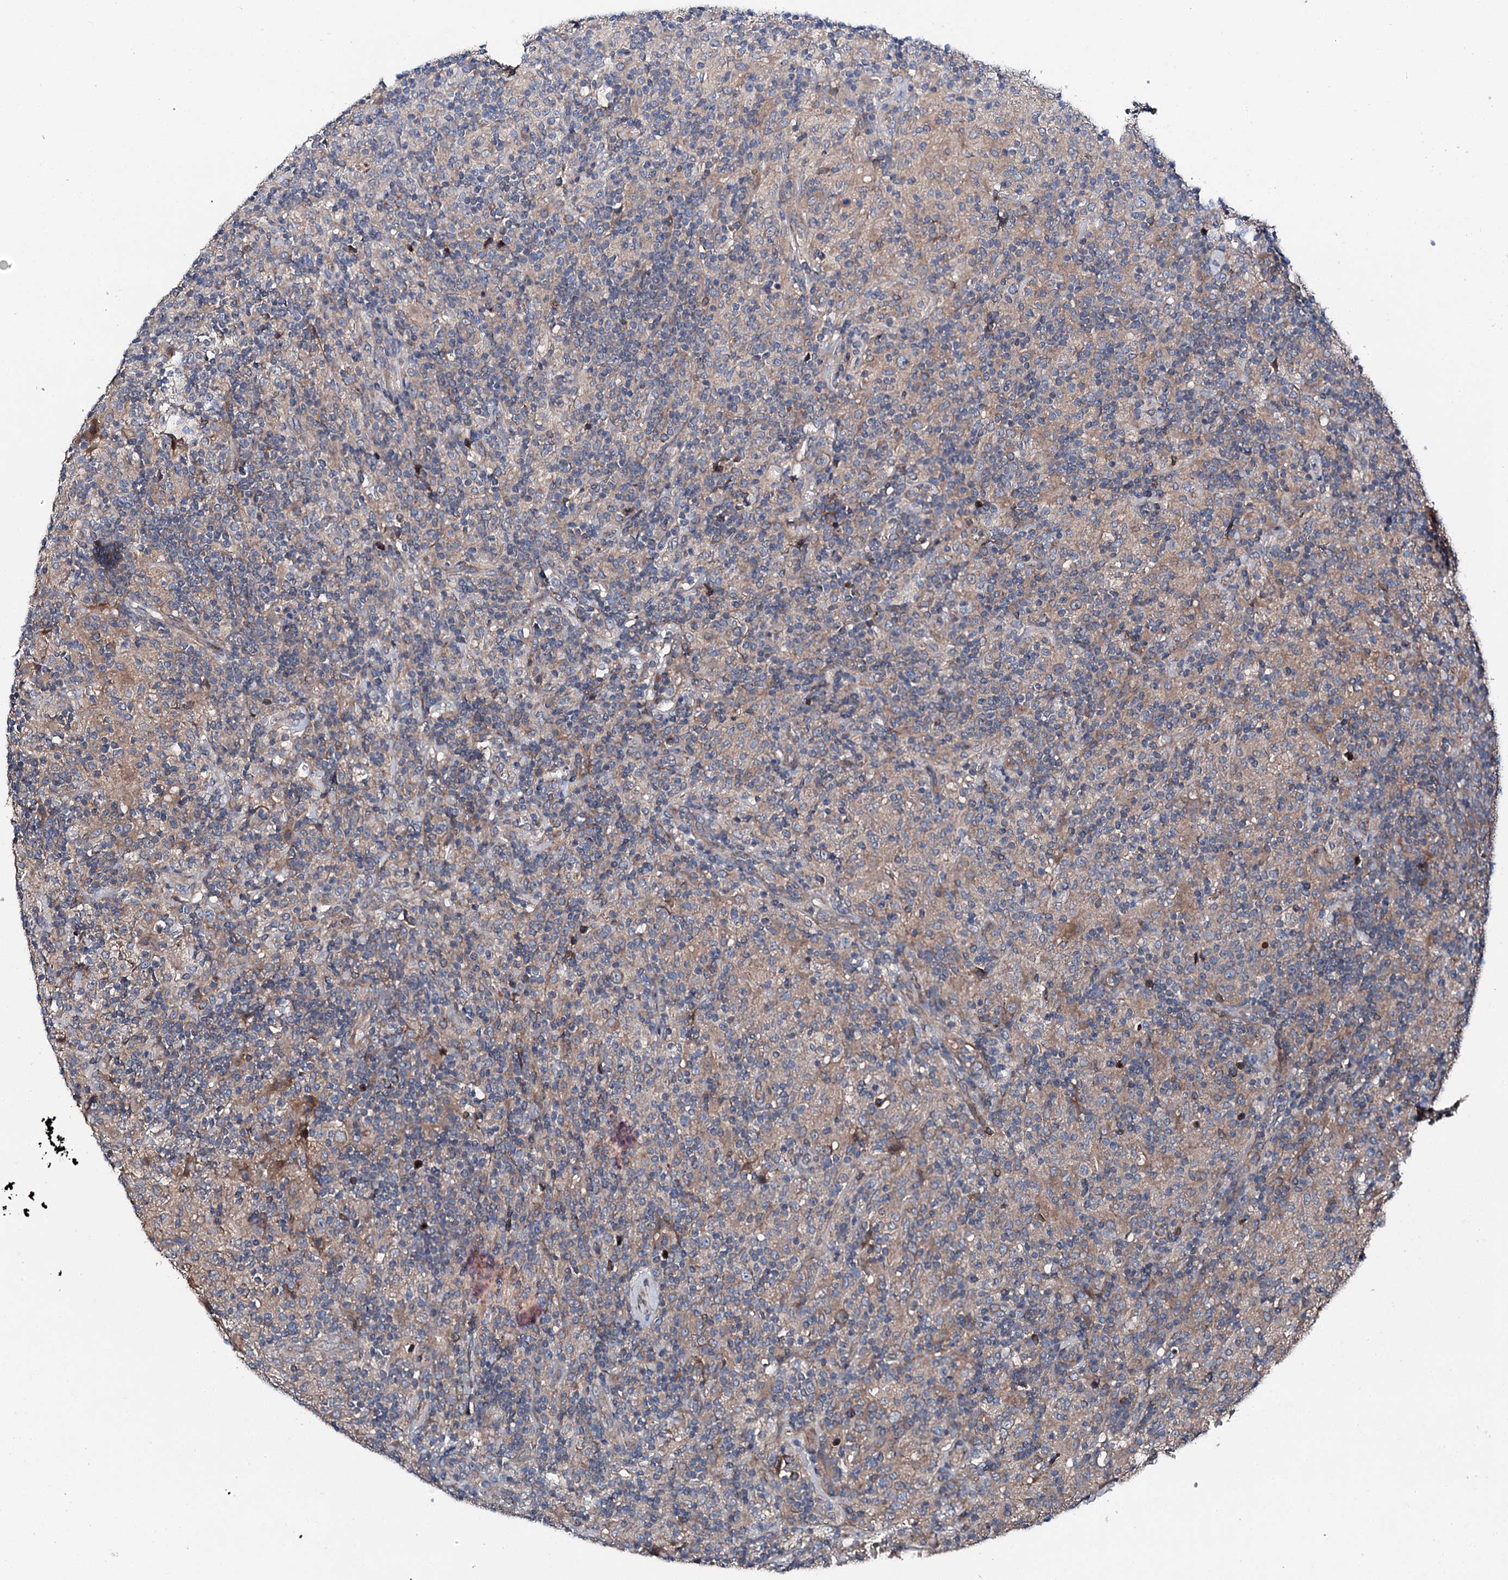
{"staining": {"intensity": "moderate", "quantity": "25%-75%", "location": "cytoplasmic/membranous"}, "tissue": "lymphoma", "cell_type": "Tumor cells", "image_type": "cancer", "snomed": [{"axis": "morphology", "description": "Hodgkin's disease, NOS"}, {"axis": "topography", "description": "Lymph node"}], "caption": "Immunohistochemical staining of human lymphoma shows moderate cytoplasmic/membranous protein positivity in about 25%-75% of tumor cells.", "gene": "SLC22A25", "patient": {"sex": "male", "age": 70}}